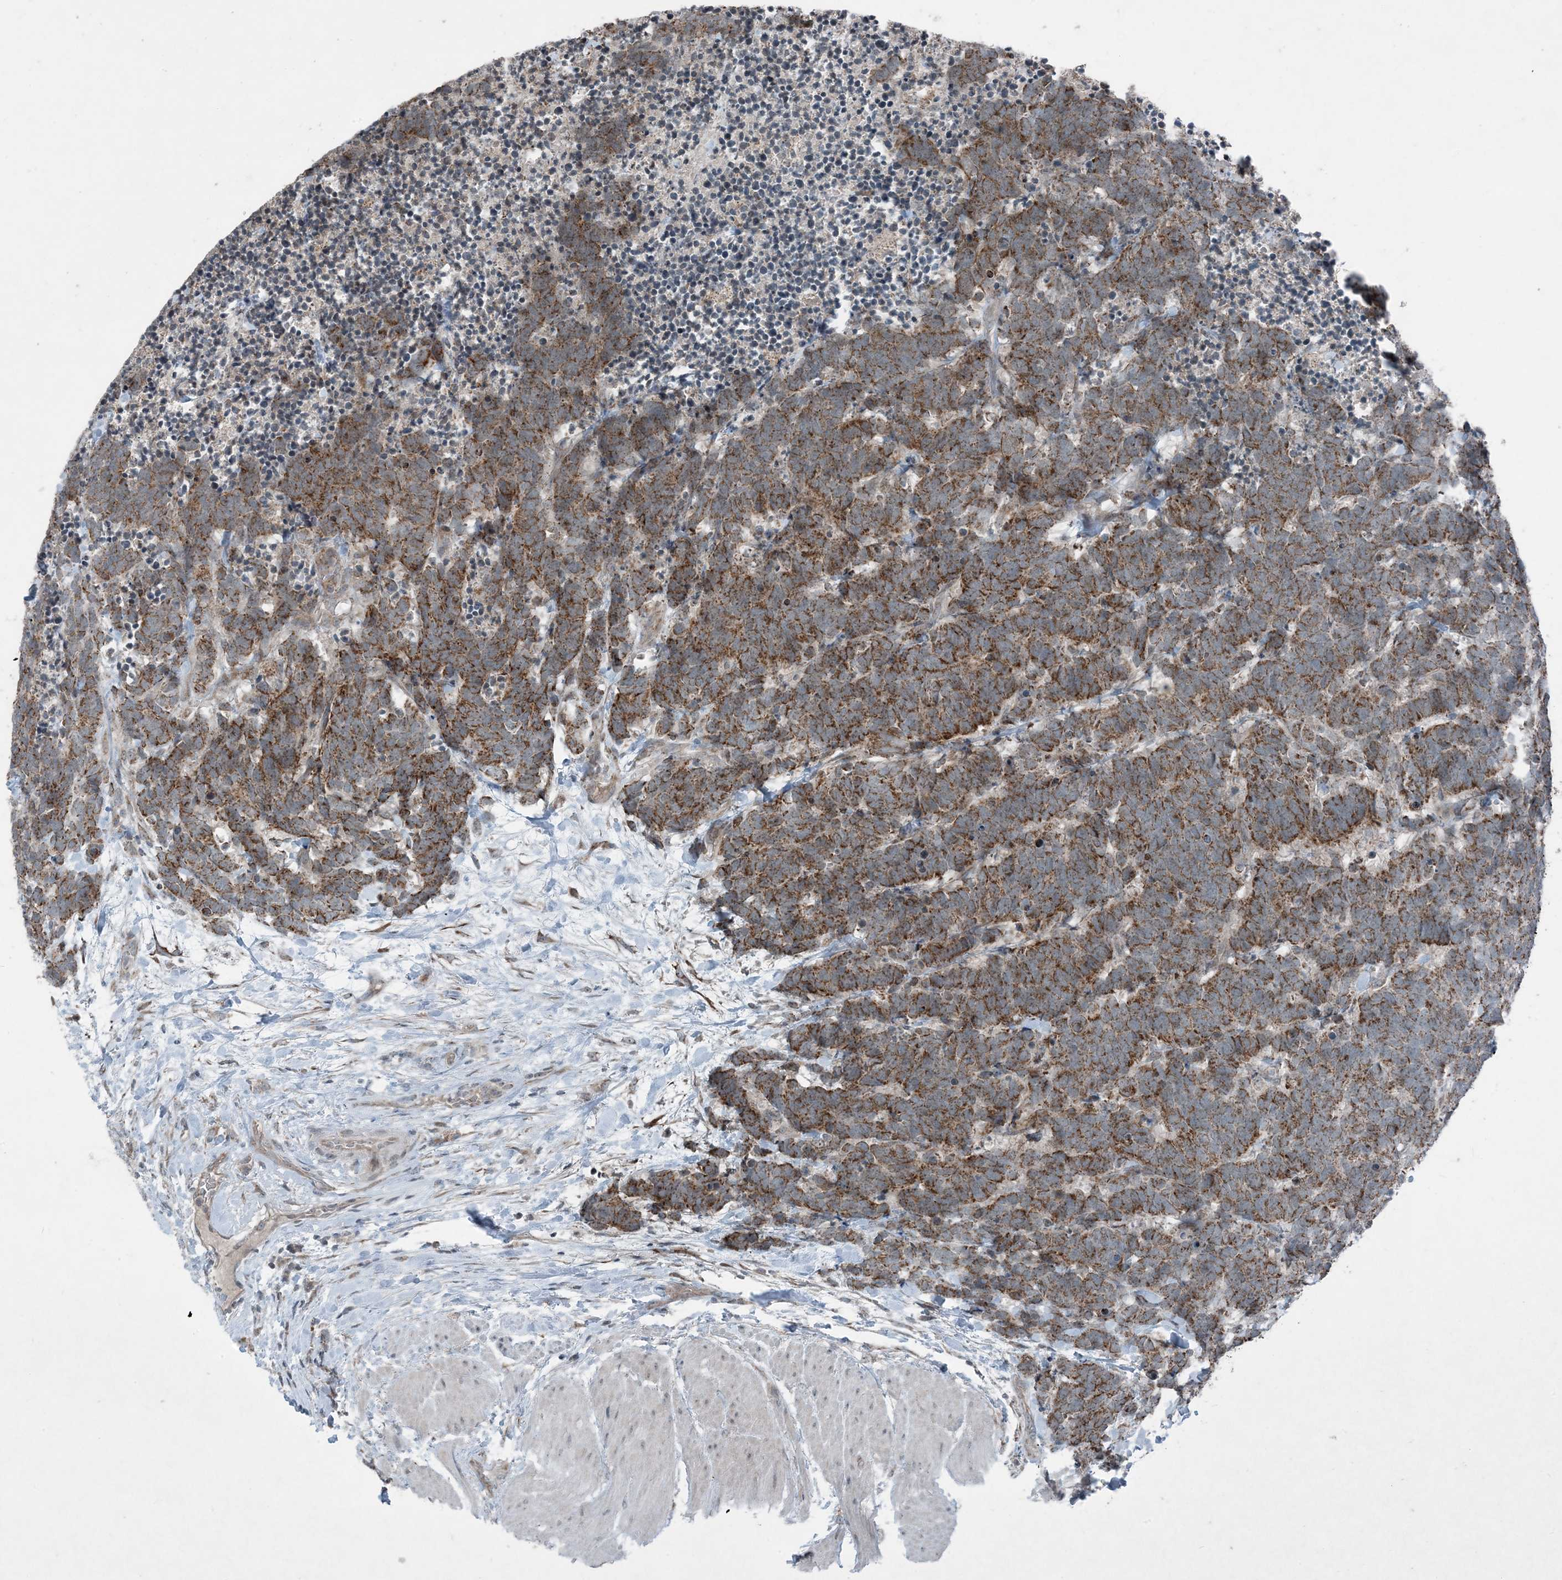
{"staining": {"intensity": "moderate", "quantity": ">75%", "location": "cytoplasmic/membranous"}, "tissue": "carcinoid", "cell_type": "Tumor cells", "image_type": "cancer", "snomed": [{"axis": "morphology", "description": "Carcinoma, NOS"}, {"axis": "morphology", "description": "Carcinoid, malignant, NOS"}, {"axis": "topography", "description": "Urinary bladder"}], "caption": "Moderate cytoplasmic/membranous protein expression is seen in approximately >75% of tumor cells in carcinoid. The protein of interest is stained brown, and the nuclei are stained in blue (DAB (3,3'-diaminobenzidine) IHC with brightfield microscopy, high magnification).", "gene": "PC", "patient": {"sex": "male", "age": 57}}